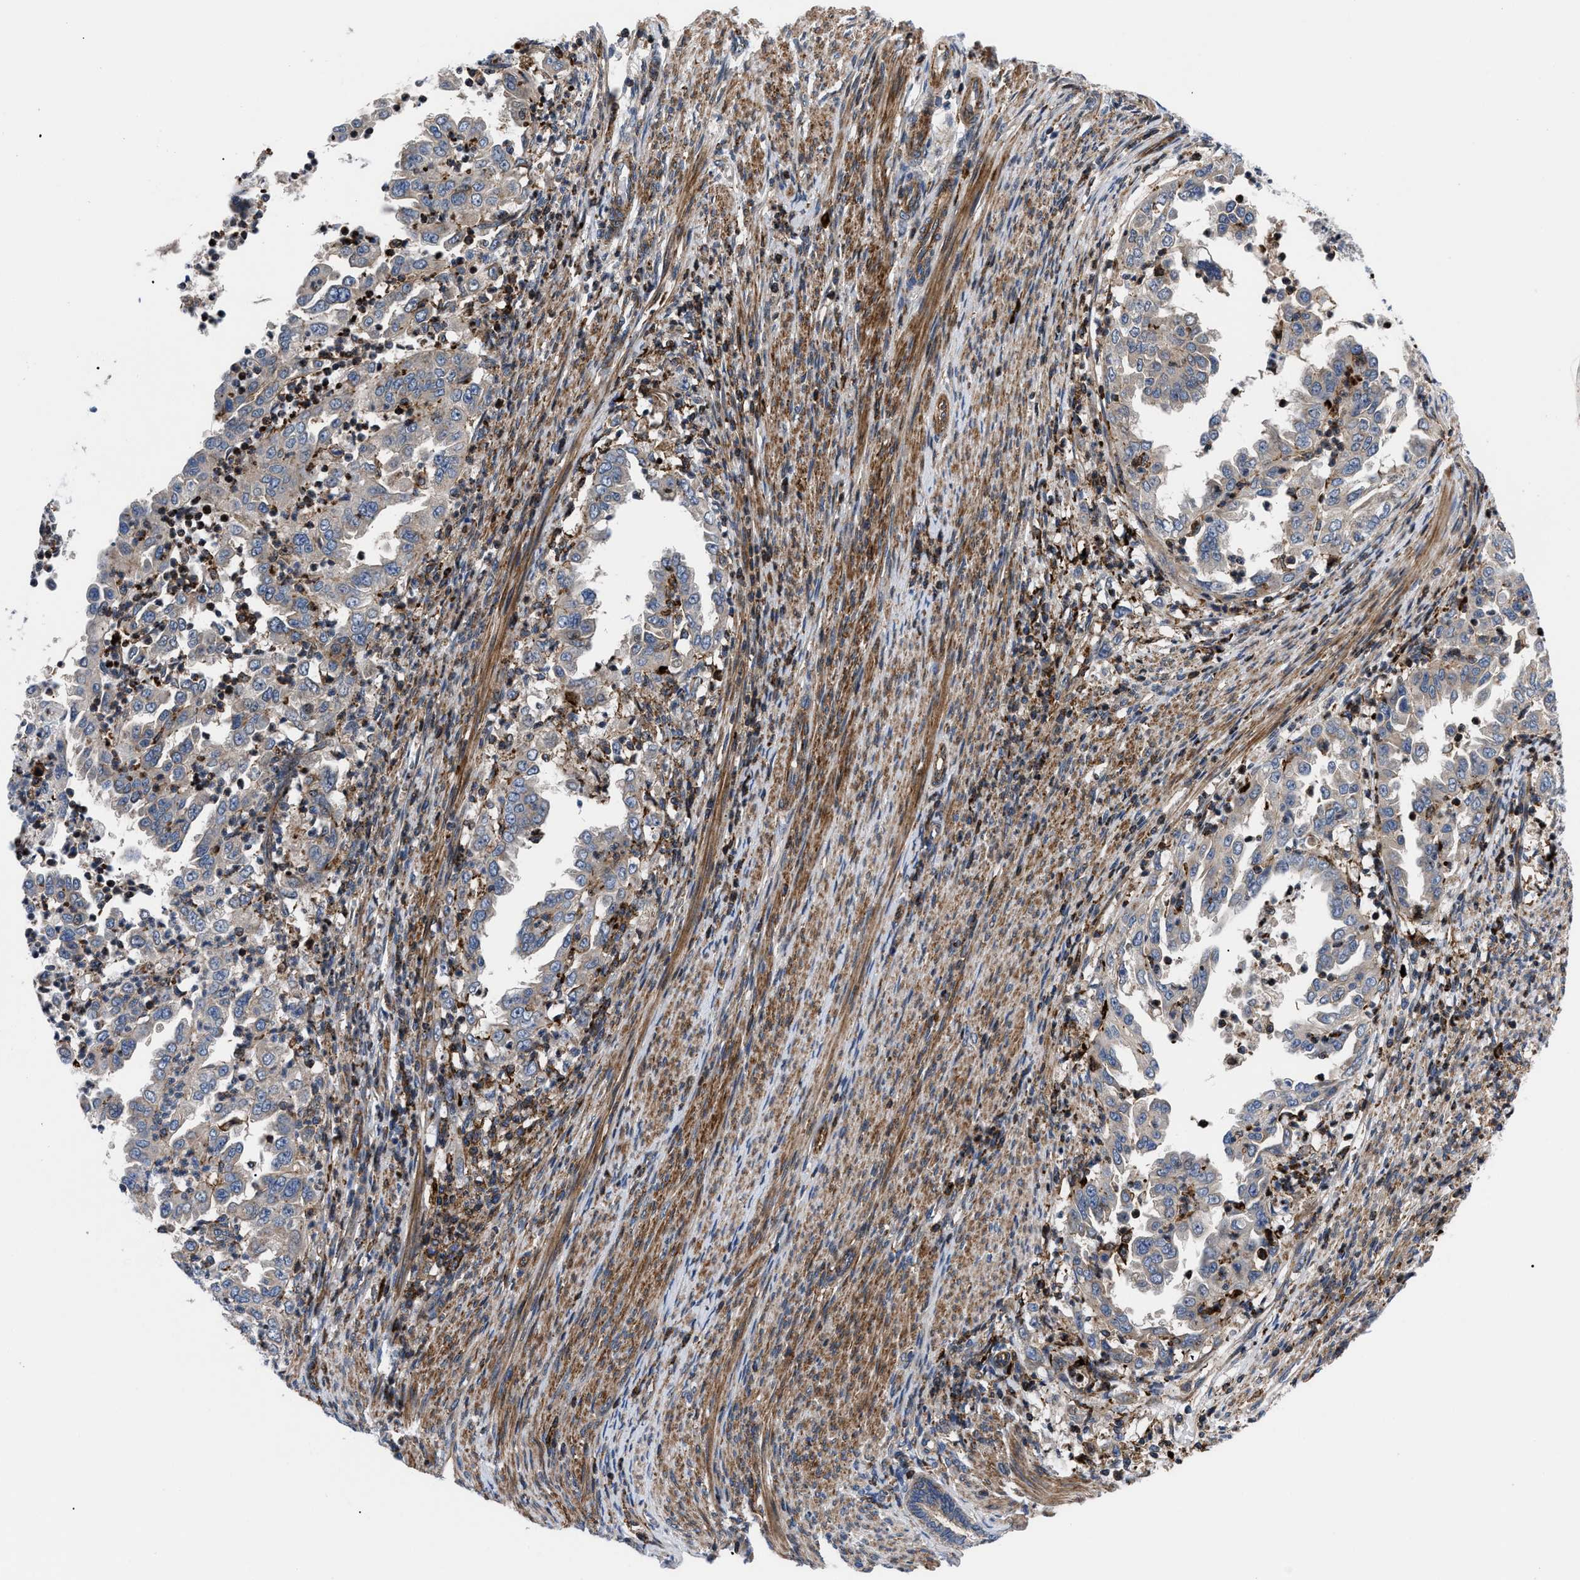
{"staining": {"intensity": "weak", "quantity": "<25%", "location": "cytoplasmic/membranous"}, "tissue": "endometrial cancer", "cell_type": "Tumor cells", "image_type": "cancer", "snomed": [{"axis": "morphology", "description": "Adenocarcinoma, NOS"}, {"axis": "topography", "description": "Endometrium"}], "caption": "Tumor cells show no significant expression in adenocarcinoma (endometrial).", "gene": "SPAST", "patient": {"sex": "female", "age": 85}}